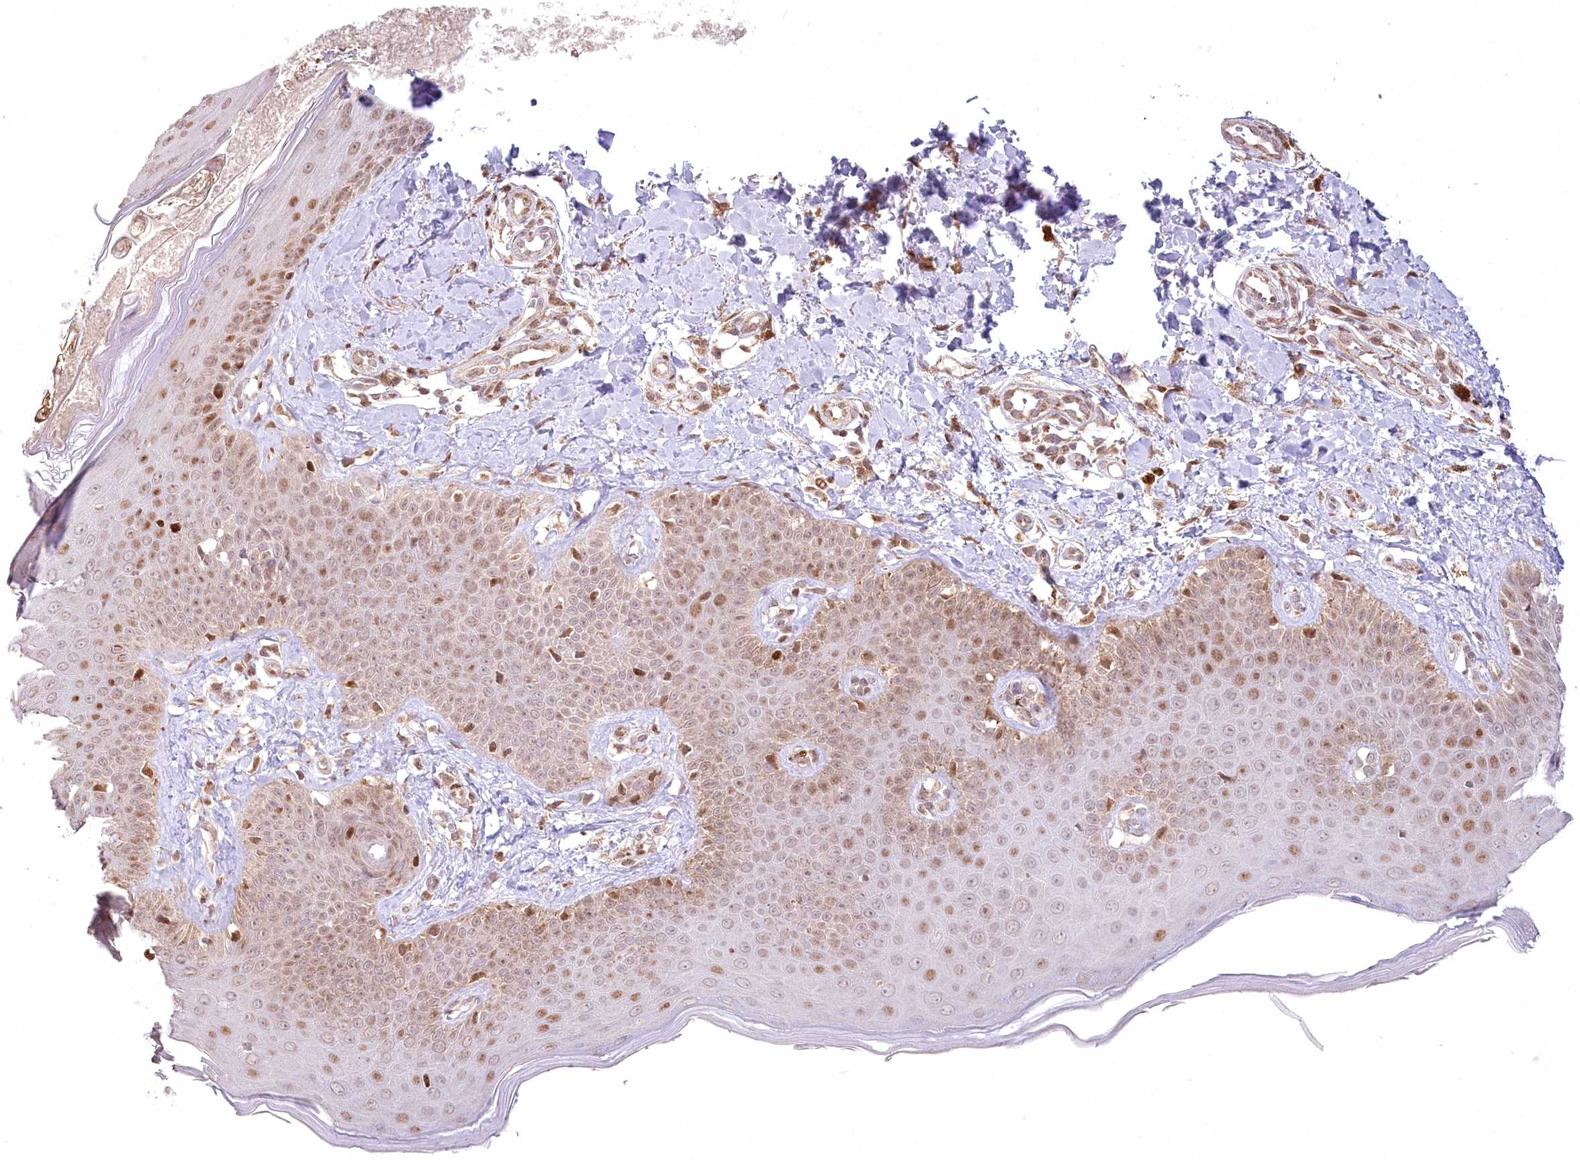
{"staining": {"intensity": "moderate", "quantity": ">75%", "location": "cytoplasmic/membranous,nuclear"}, "tissue": "skin", "cell_type": "Fibroblasts", "image_type": "normal", "snomed": [{"axis": "morphology", "description": "Normal tissue, NOS"}, {"axis": "topography", "description": "Skin"}], "caption": "DAB immunohistochemical staining of benign human skin demonstrates moderate cytoplasmic/membranous,nuclear protein expression in approximately >75% of fibroblasts.", "gene": "PYURF", "patient": {"sex": "male", "age": 52}}